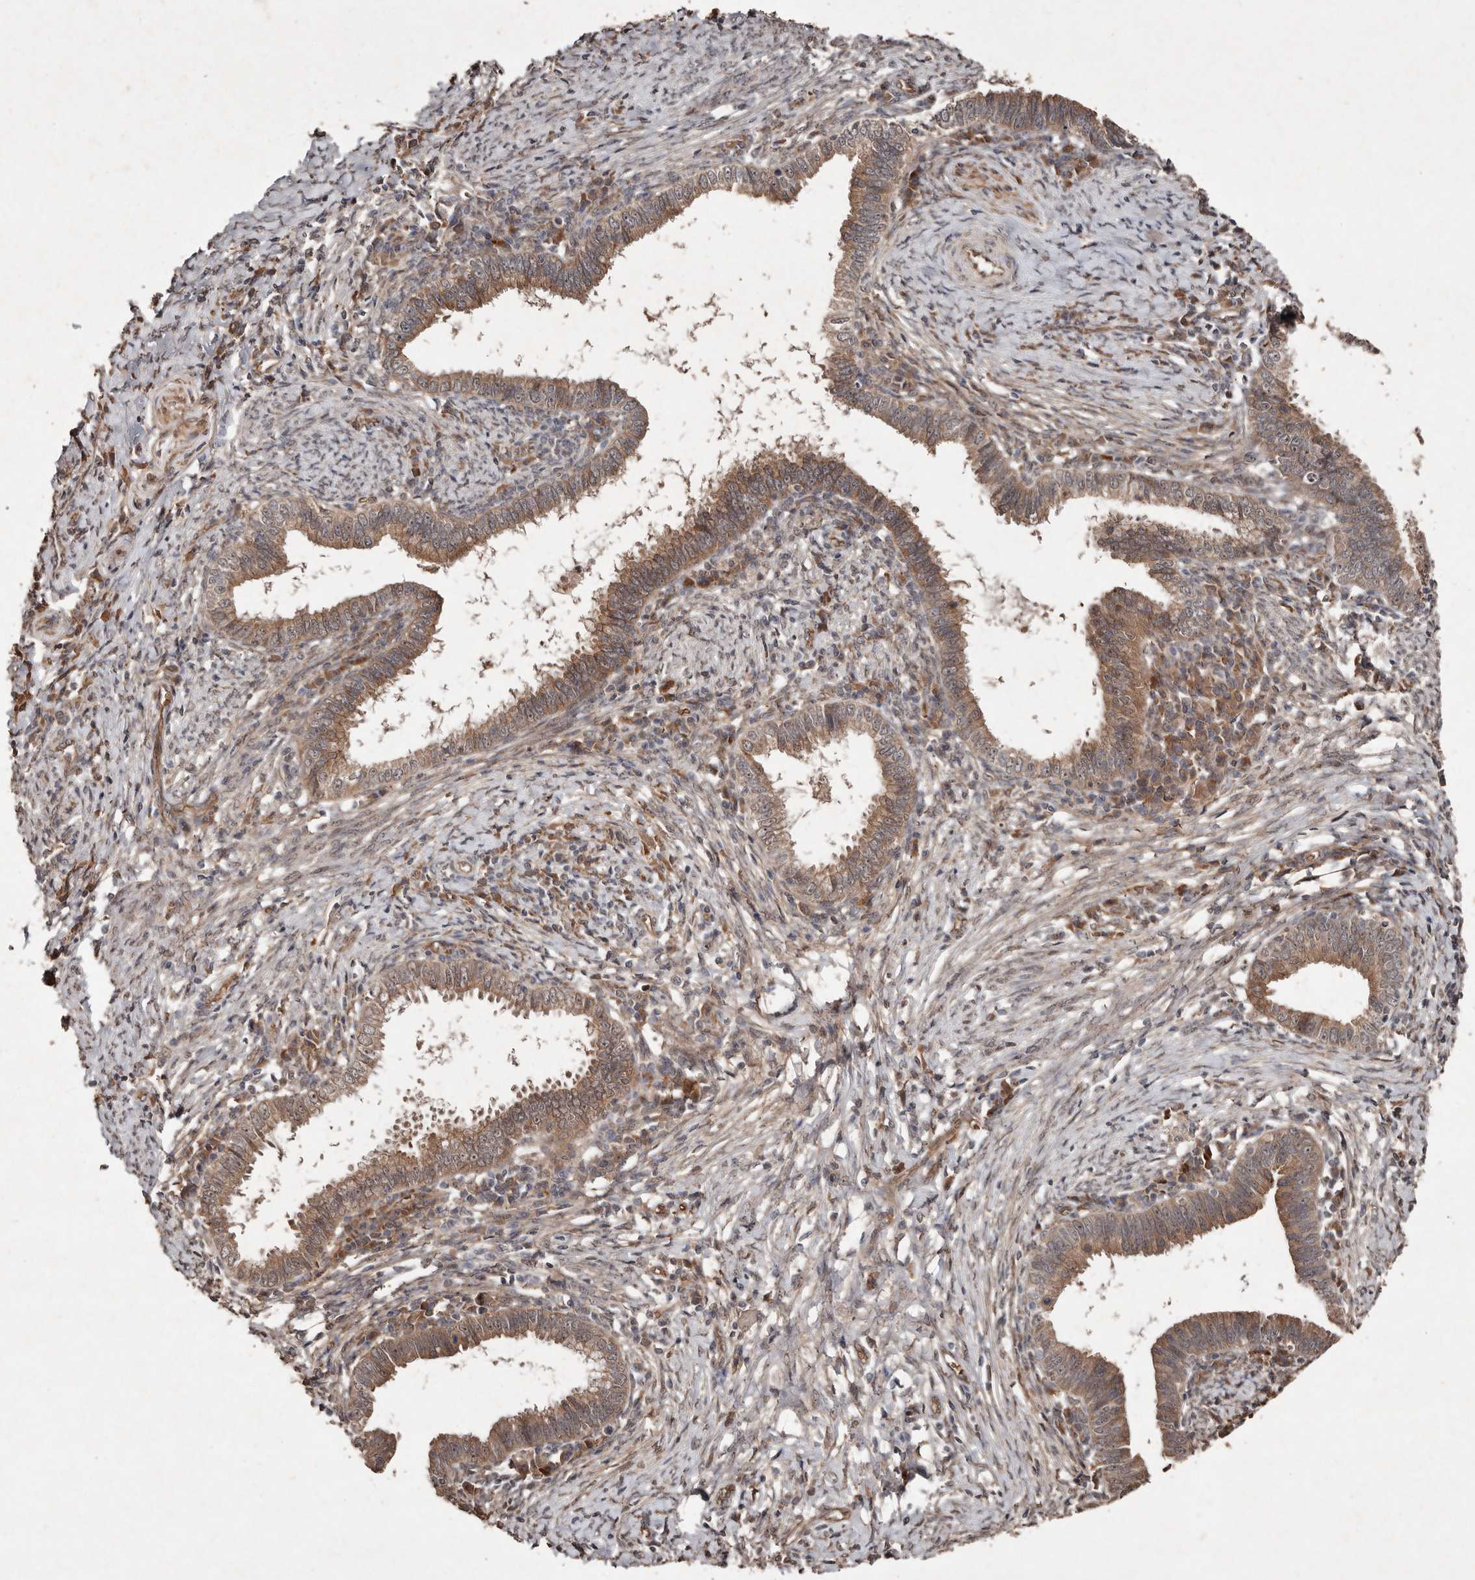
{"staining": {"intensity": "moderate", "quantity": ">75%", "location": "cytoplasmic/membranous"}, "tissue": "cervical cancer", "cell_type": "Tumor cells", "image_type": "cancer", "snomed": [{"axis": "morphology", "description": "Adenocarcinoma, NOS"}, {"axis": "topography", "description": "Cervix"}], "caption": "The immunohistochemical stain labels moderate cytoplasmic/membranous positivity in tumor cells of cervical cancer tissue.", "gene": "DIP2C", "patient": {"sex": "female", "age": 36}}